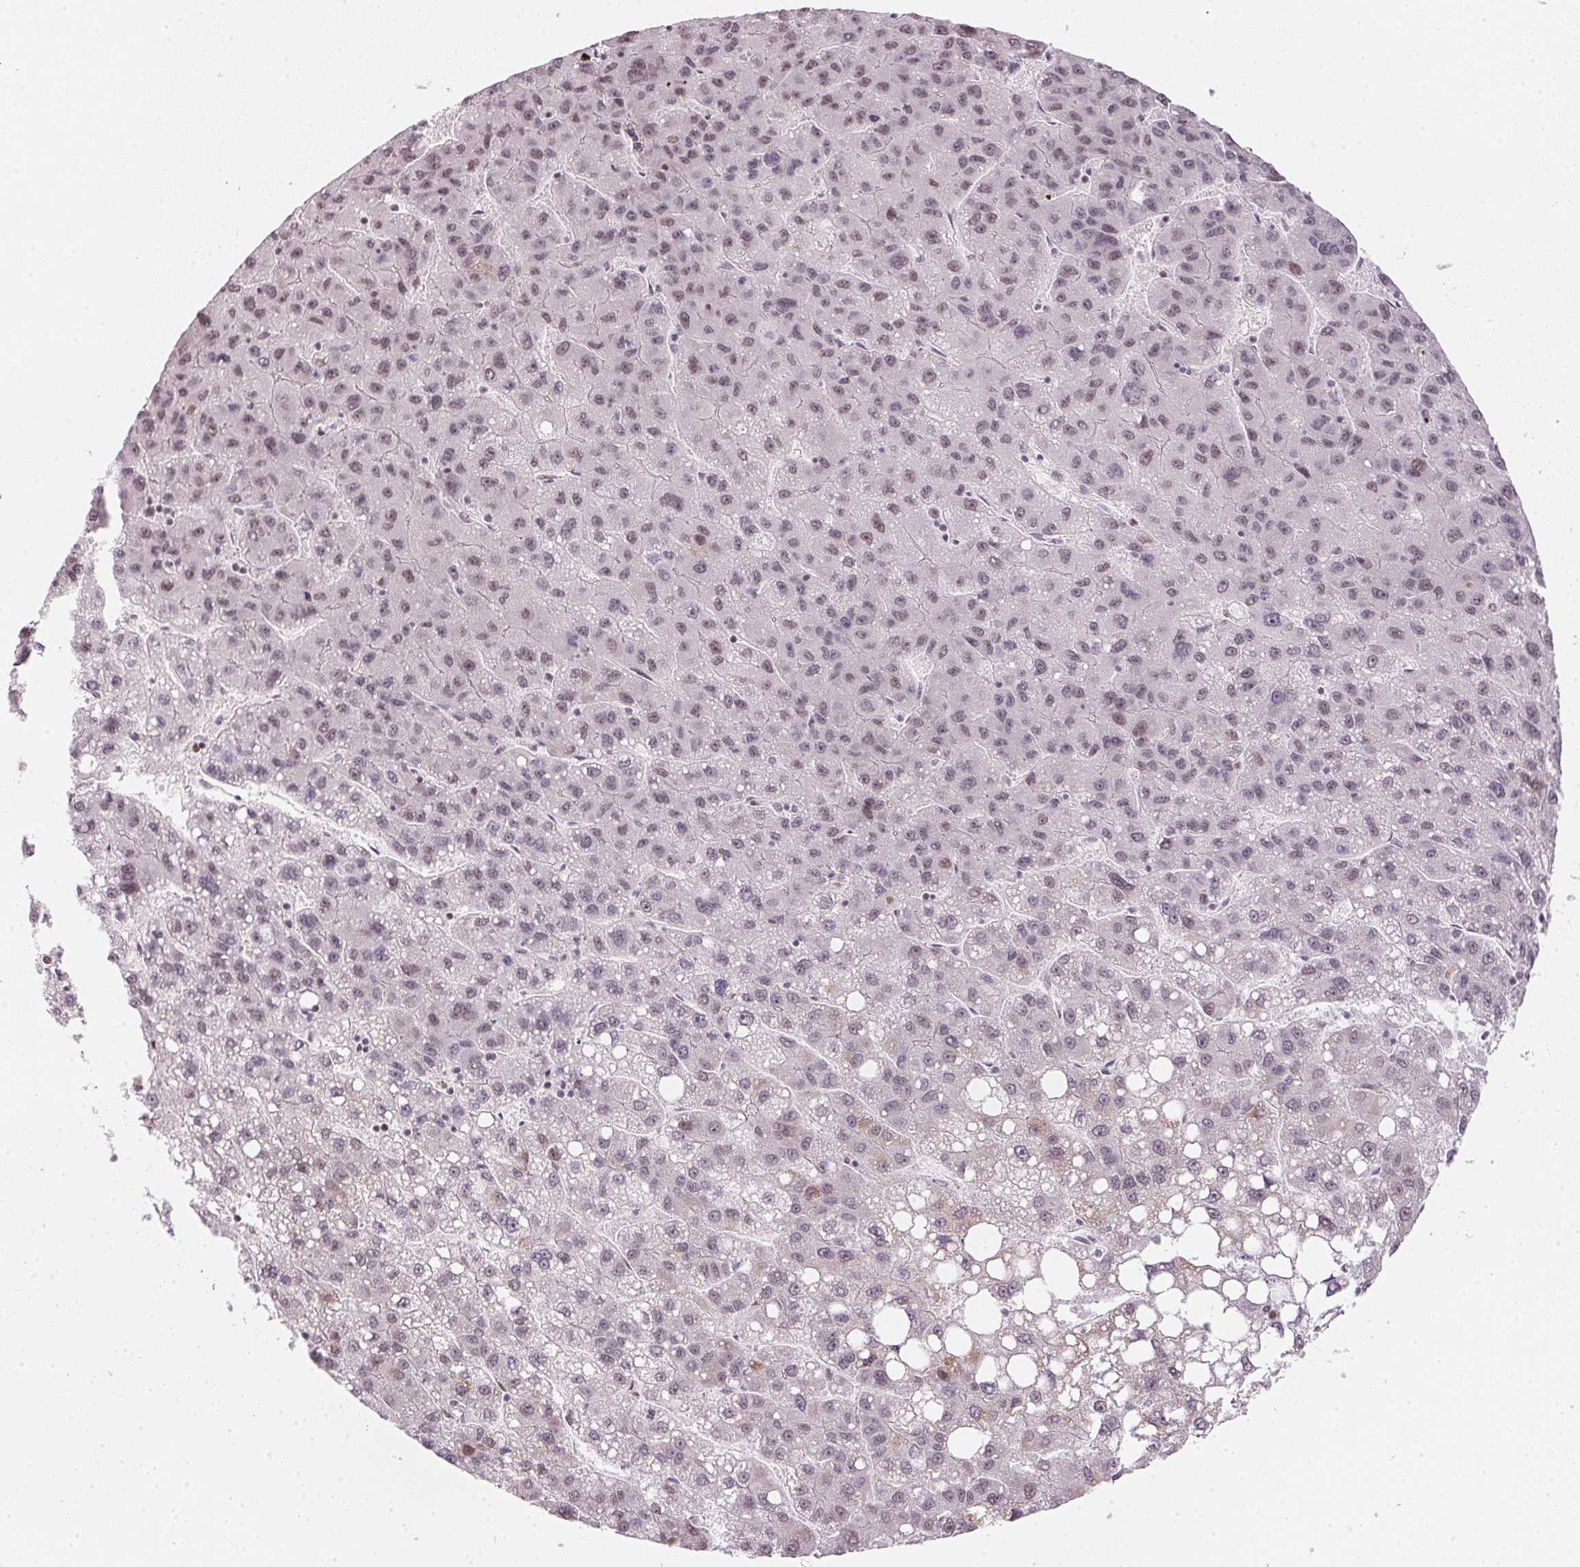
{"staining": {"intensity": "weak", "quantity": "<25%", "location": "nuclear"}, "tissue": "liver cancer", "cell_type": "Tumor cells", "image_type": "cancer", "snomed": [{"axis": "morphology", "description": "Carcinoma, Hepatocellular, NOS"}, {"axis": "topography", "description": "Liver"}], "caption": "DAB immunohistochemical staining of liver cancer (hepatocellular carcinoma) demonstrates no significant positivity in tumor cells.", "gene": "KAT6A", "patient": {"sex": "female", "age": 82}}